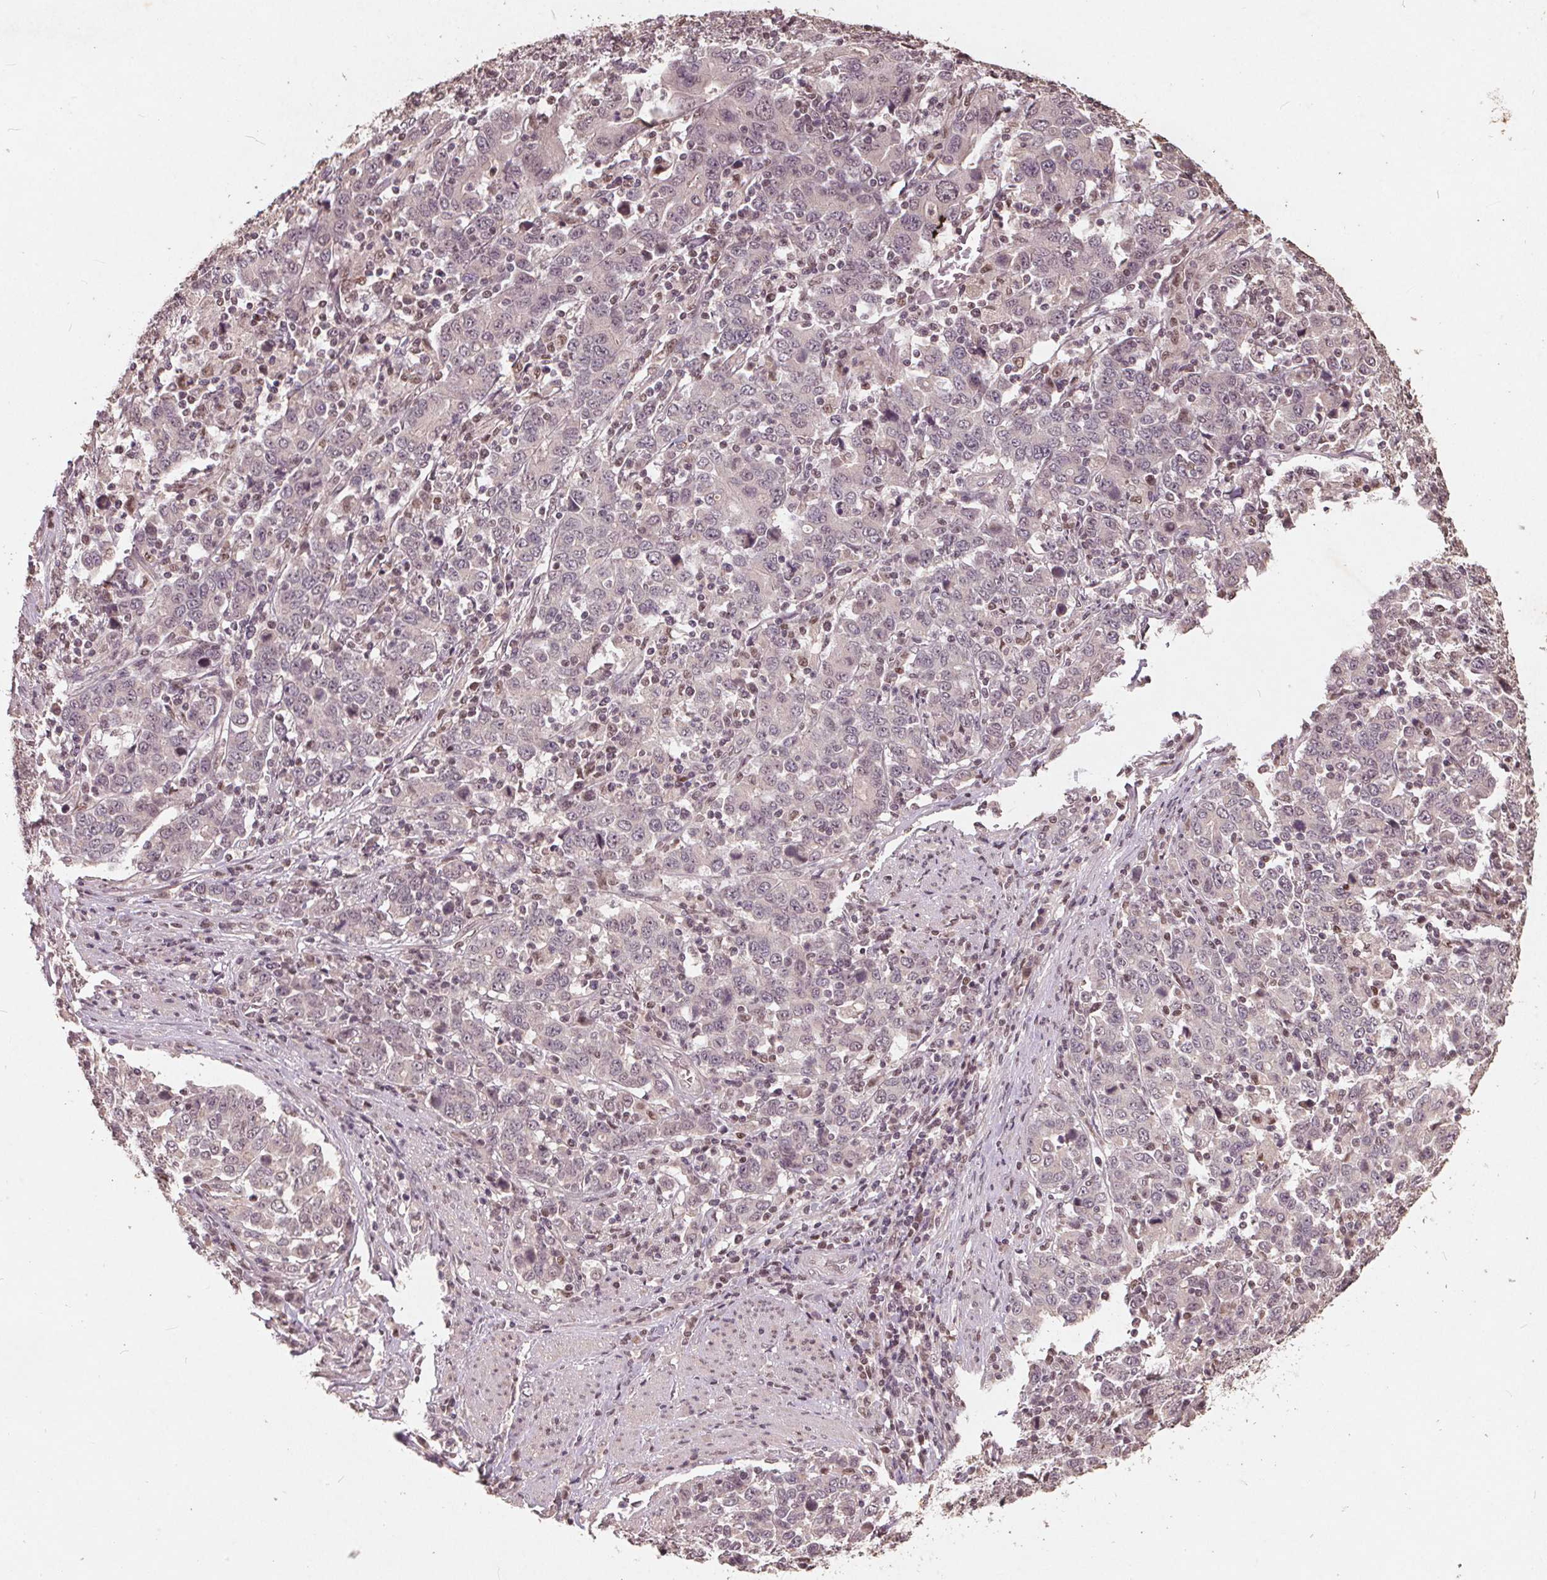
{"staining": {"intensity": "negative", "quantity": "none", "location": "none"}, "tissue": "stomach cancer", "cell_type": "Tumor cells", "image_type": "cancer", "snomed": [{"axis": "morphology", "description": "Adenocarcinoma, NOS"}, {"axis": "topography", "description": "Stomach, upper"}], "caption": "Human stomach cancer (adenocarcinoma) stained for a protein using immunohistochemistry (IHC) reveals no expression in tumor cells.", "gene": "DNMT3B", "patient": {"sex": "male", "age": 69}}